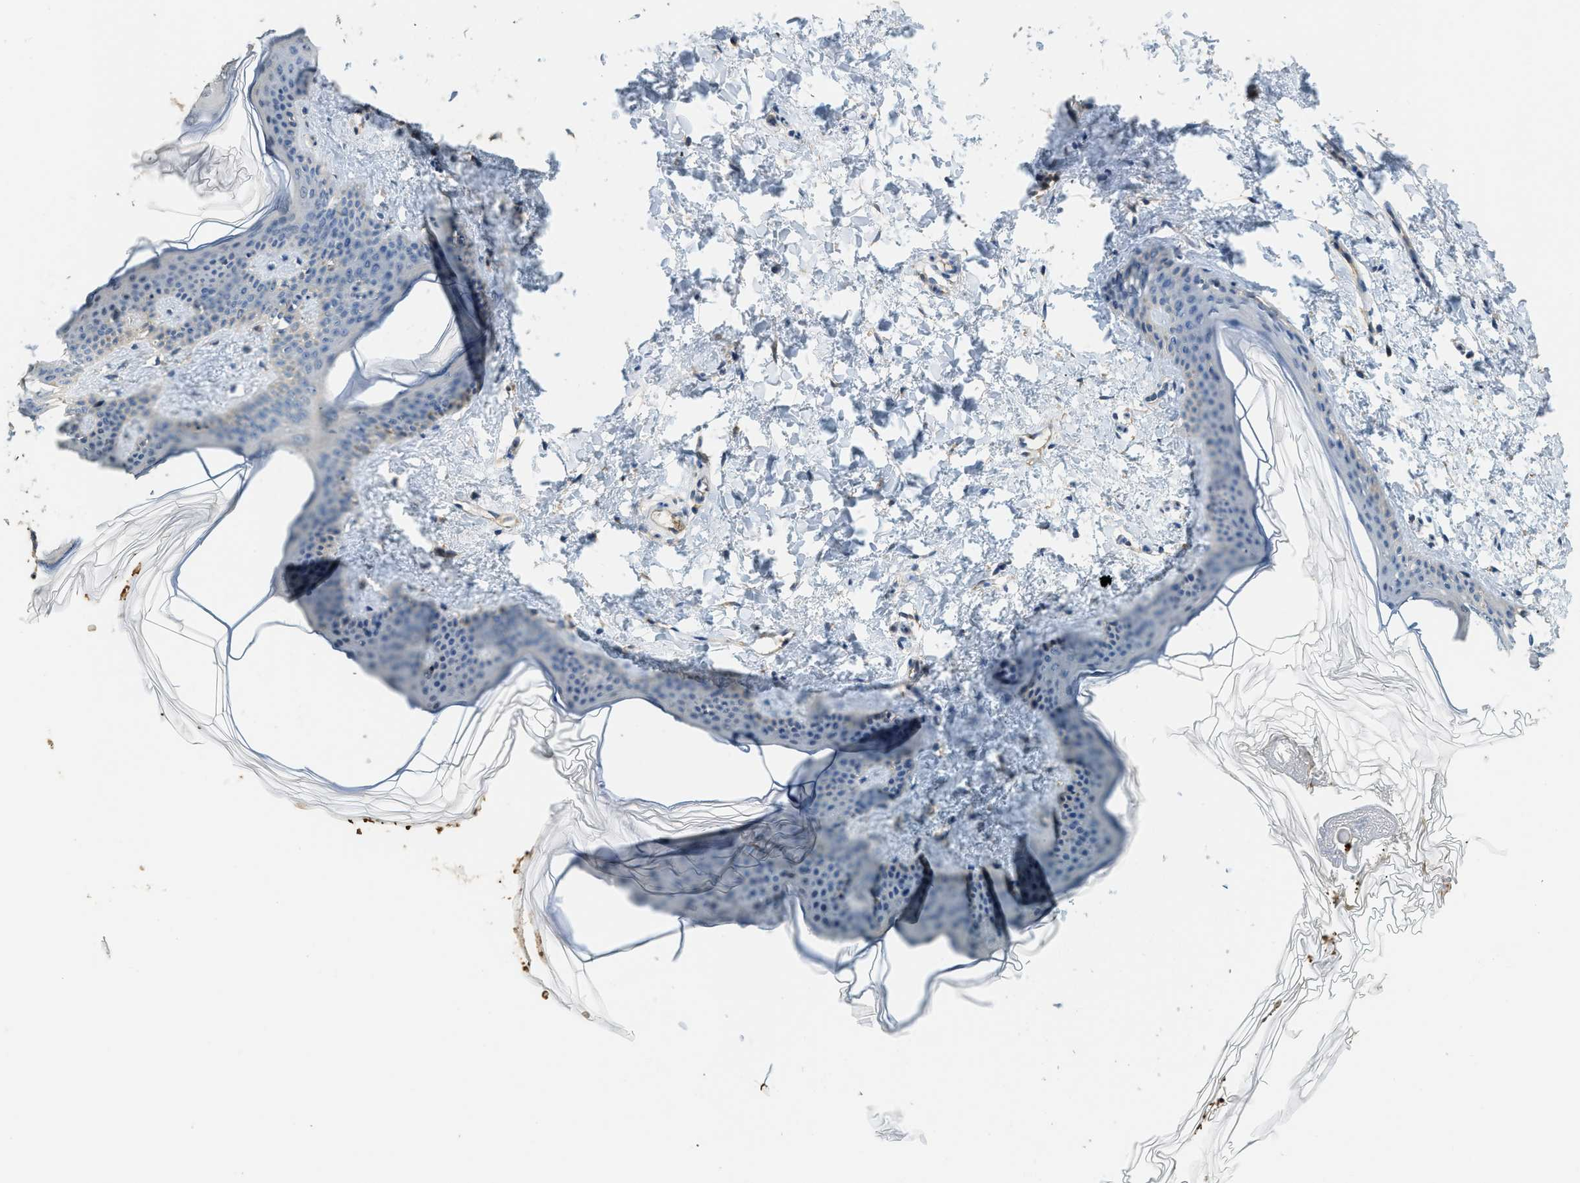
{"staining": {"intensity": "negative", "quantity": "none", "location": "none"}, "tissue": "skin", "cell_type": "Fibroblasts", "image_type": "normal", "snomed": [{"axis": "morphology", "description": "Normal tissue, NOS"}, {"axis": "topography", "description": "Skin"}], "caption": "There is no significant positivity in fibroblasts of skin. (DAB immunohistochemistry (IHC) with hematoxylin counter stain).", "gene": "CFLAR", "patient": {"sex": "female", "age": 17}}